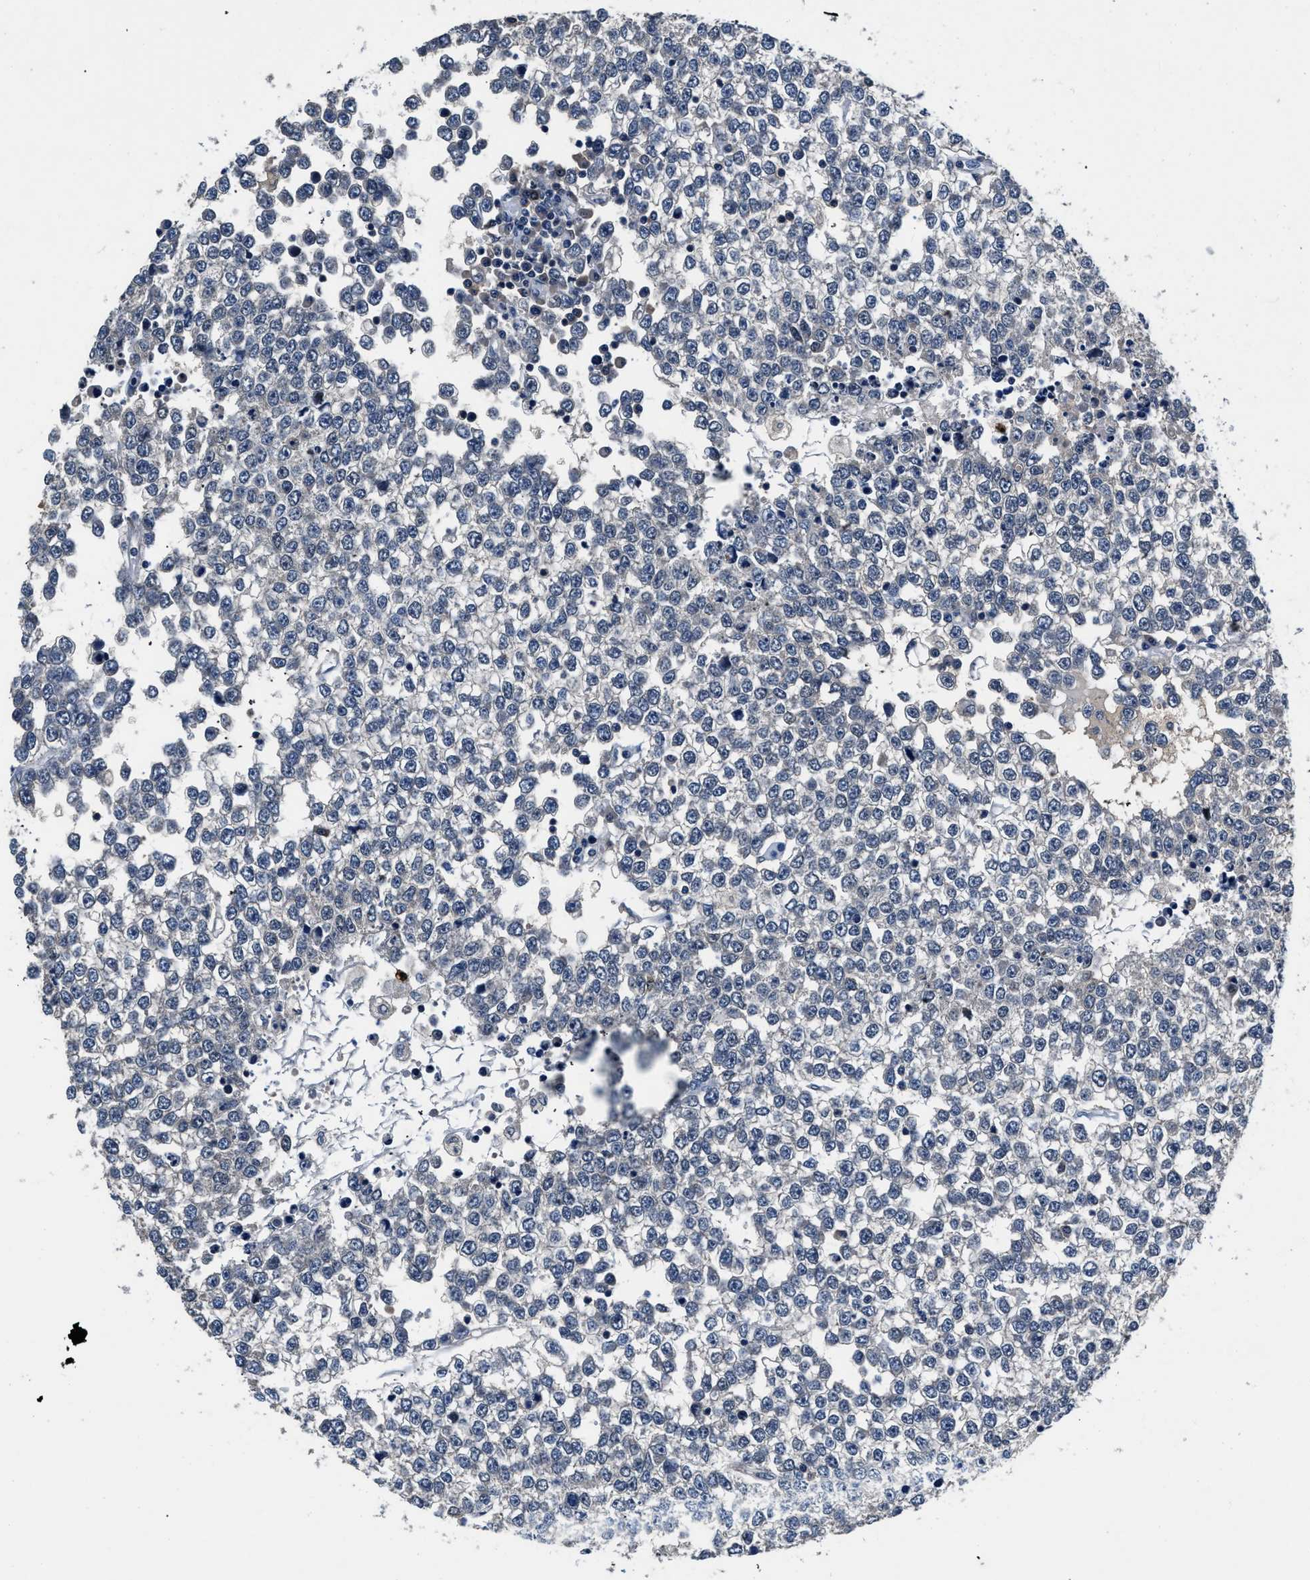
{"staining": {"intensity": "negative", "quantity": "none", "location": "none"}, "tissue": "testis cancer", "cell_type": "Tumor cells", "image_type": "cancer", "snomed": [{"axis": "morphology", "description": "Seminoma, NOS"}, {"axis": "topography", "description": "Testis"}], "caption": "DAB (3,3'-diaminobenzidine) immunohistochemical staining of seminoma (testis) displays no significant staining in tumor cells.", "gene": "LANCL2", "patient": {"sex": "male", "age": 65}}